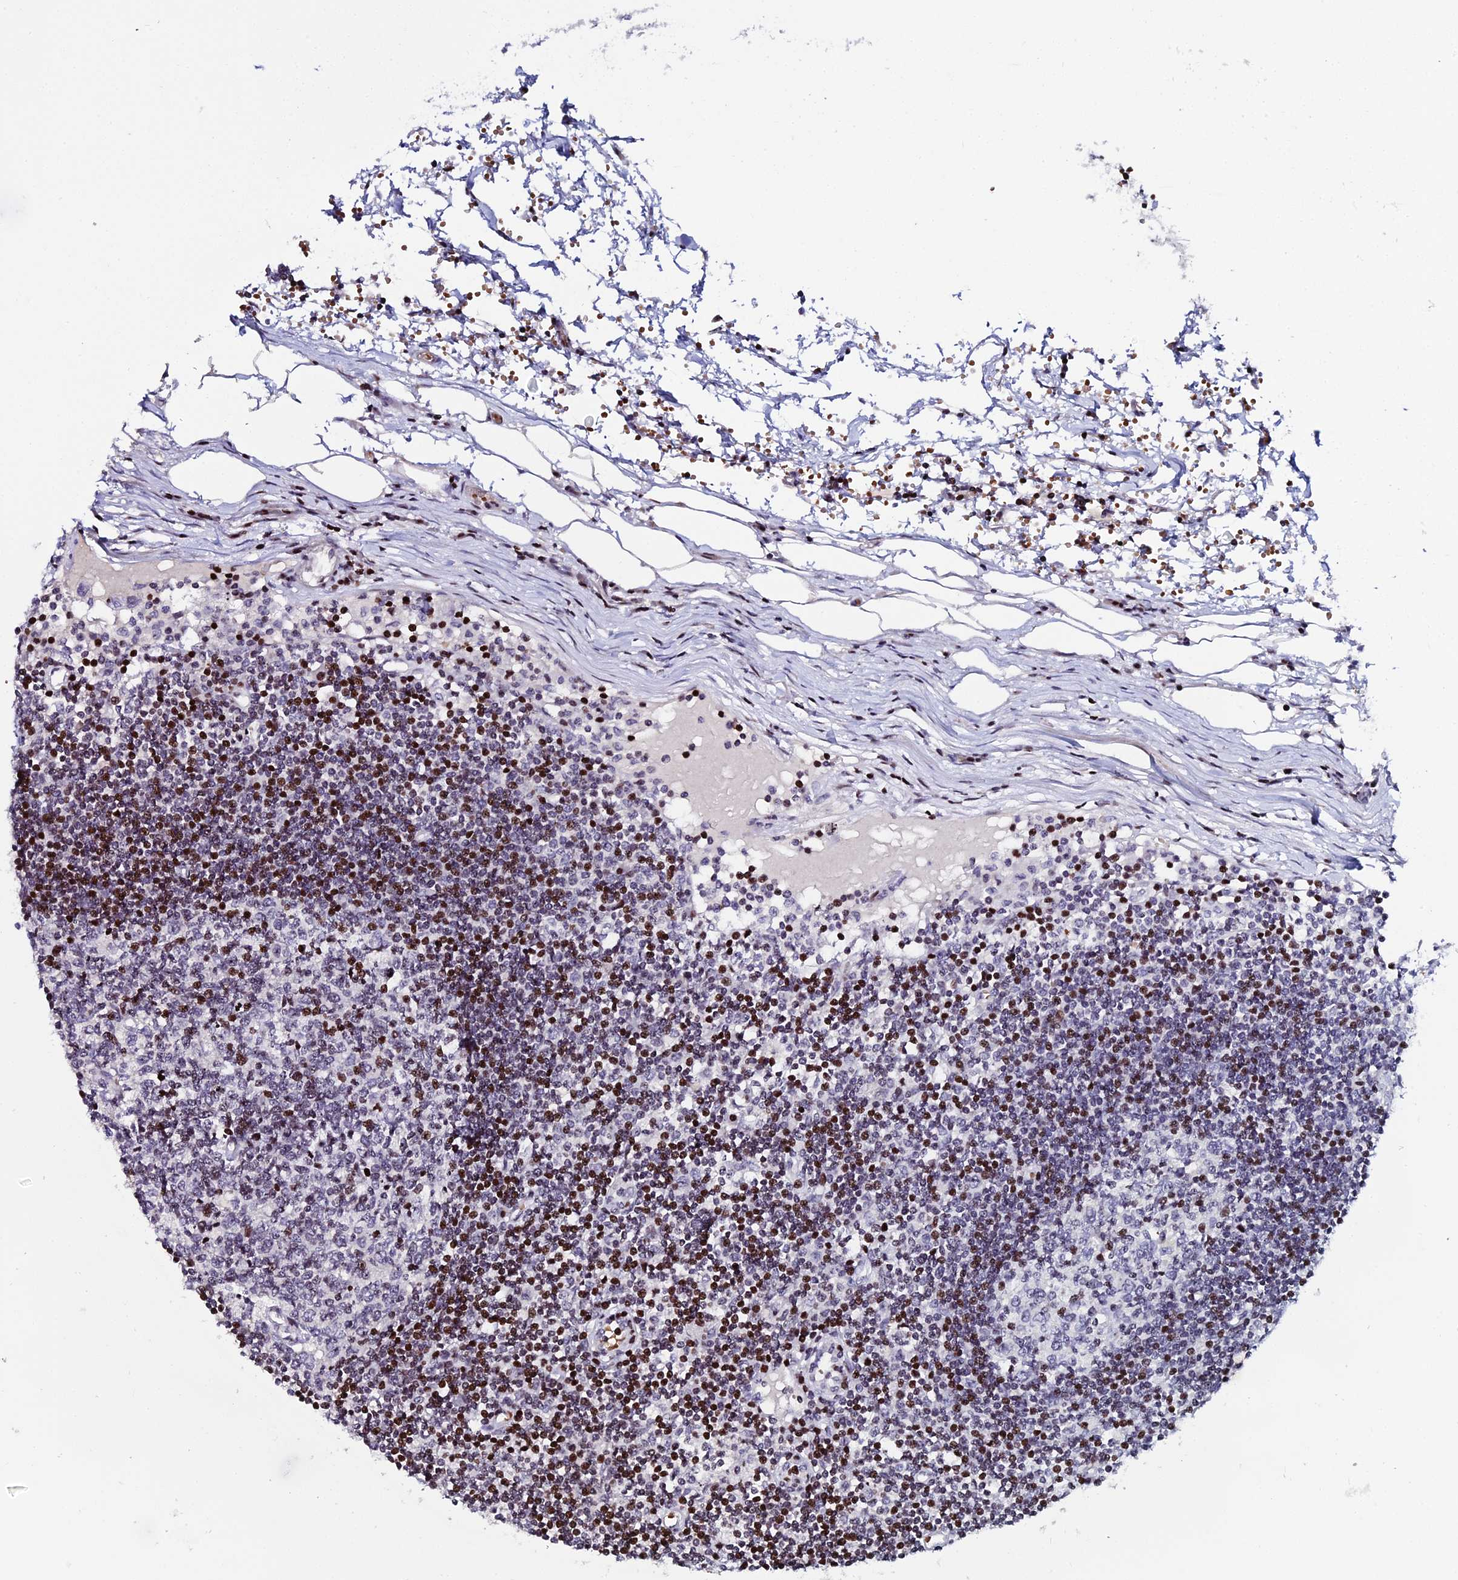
{"staining": {"intensity": "moderate", "quantity": "<25%", "location": "nuclear"}, "tissue": "lymph node", "cell_type": "Germinal center cells", "image_type": "normal", "snomed": [{"axis": "morphology", "description": "Adenocarcinoma, NOS"}, {"axis": "topography", "description": "Lymph node"}], "caption": "This is an image of immunohistochemistry staining of normal lymph node, which shows moderate positivity in the nuclear of germinal center cells.", "gene": "MYNN", "patient": {"sex": "female", "age": 62}}